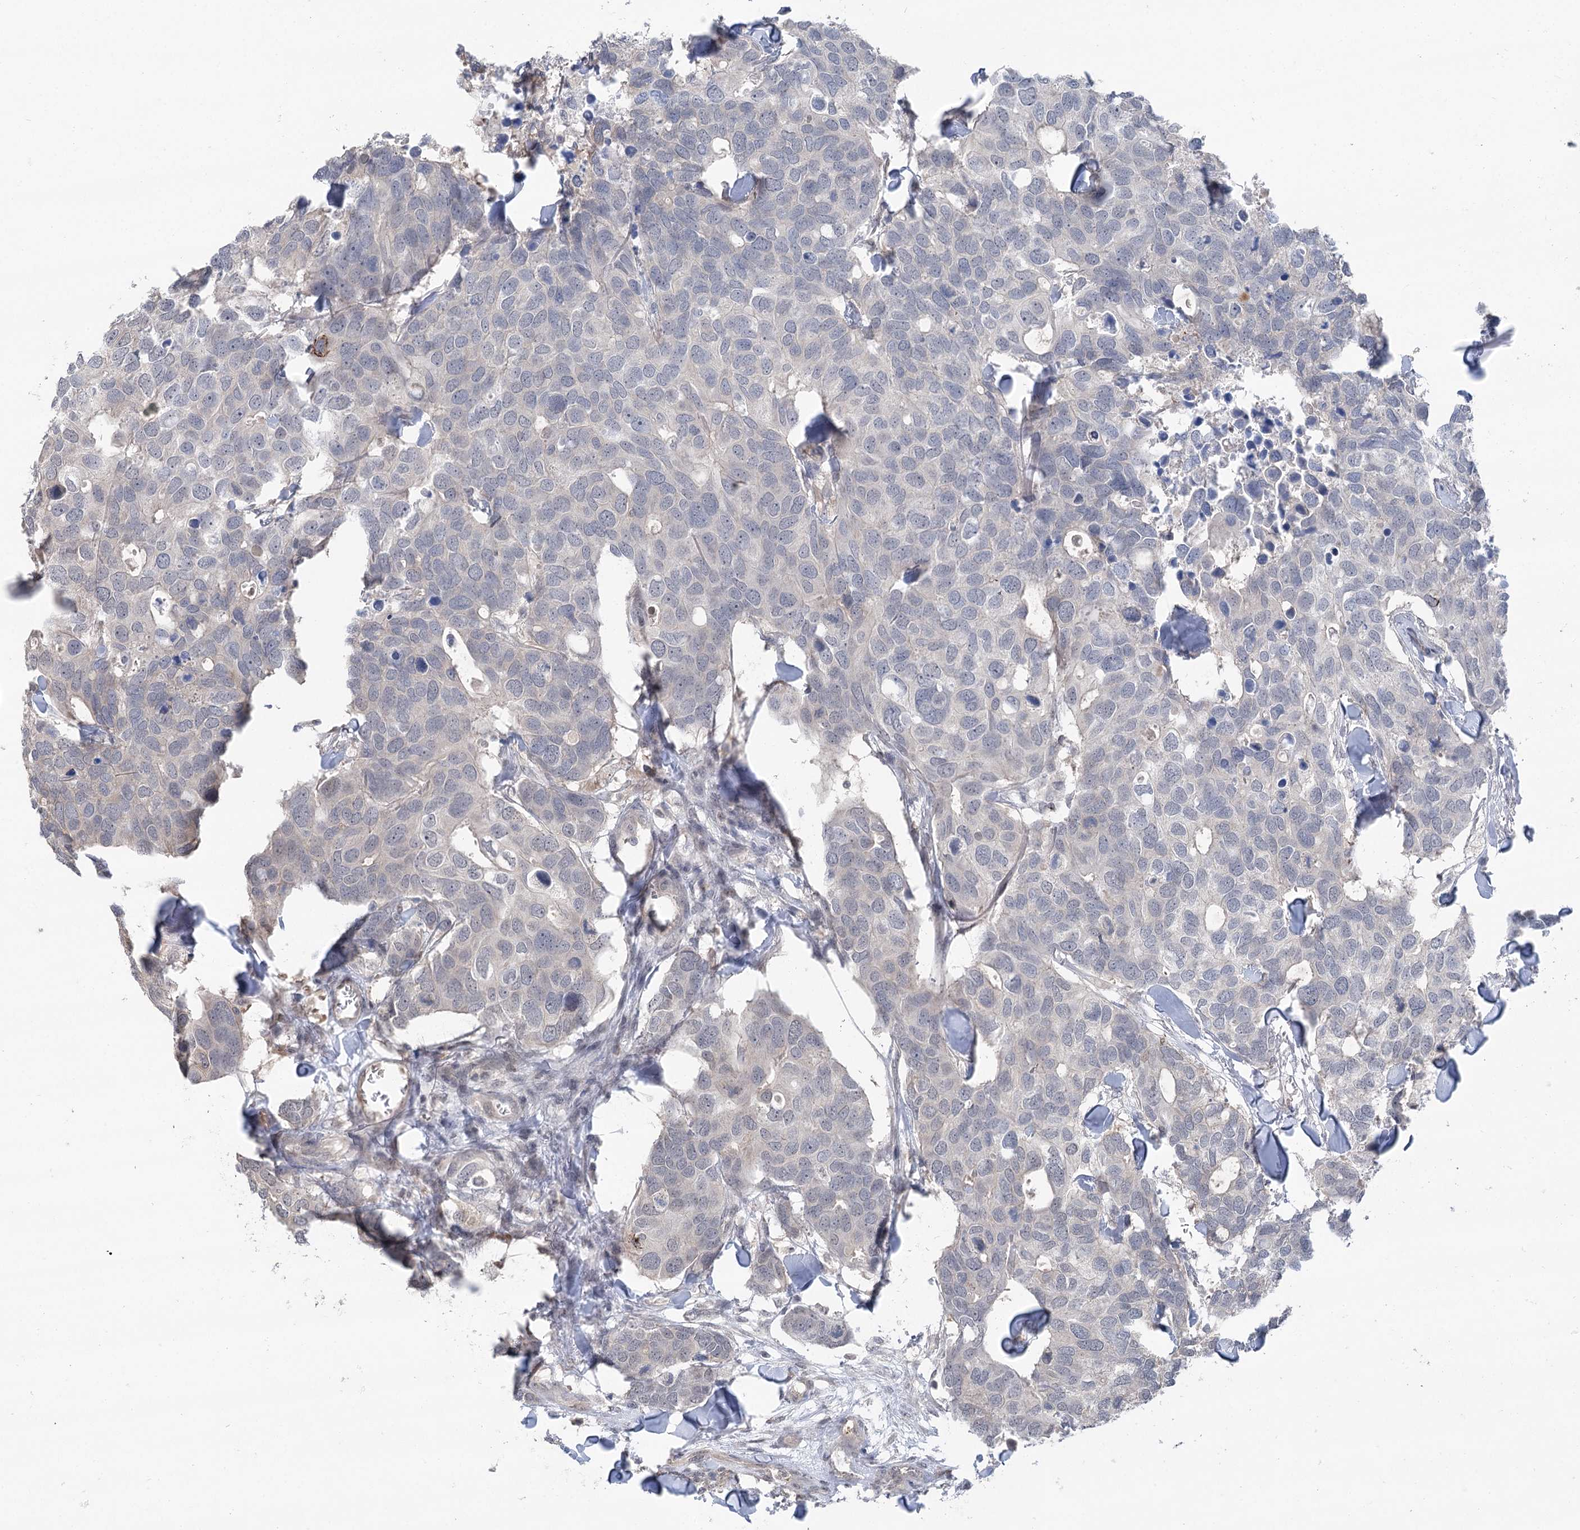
{"staining": {"intensity": "negative", "quantity": "none", "location": "none"}, "tissue": "breast cancer", "cell_type": "Tumor cells", "image_type": "cancer", "snomed": [{"axis": "morphology", "description": "Duct carcinoma"}, {"axis": "topography", "description": "Breast"}], "caption": "Infiltrating ductal carcinoma (breast) was stained to show a protein in brown. There is no significant positivity in tumor cells.", "gene": "CCSER2", "patient": {"sex": "female", "age": 83}}